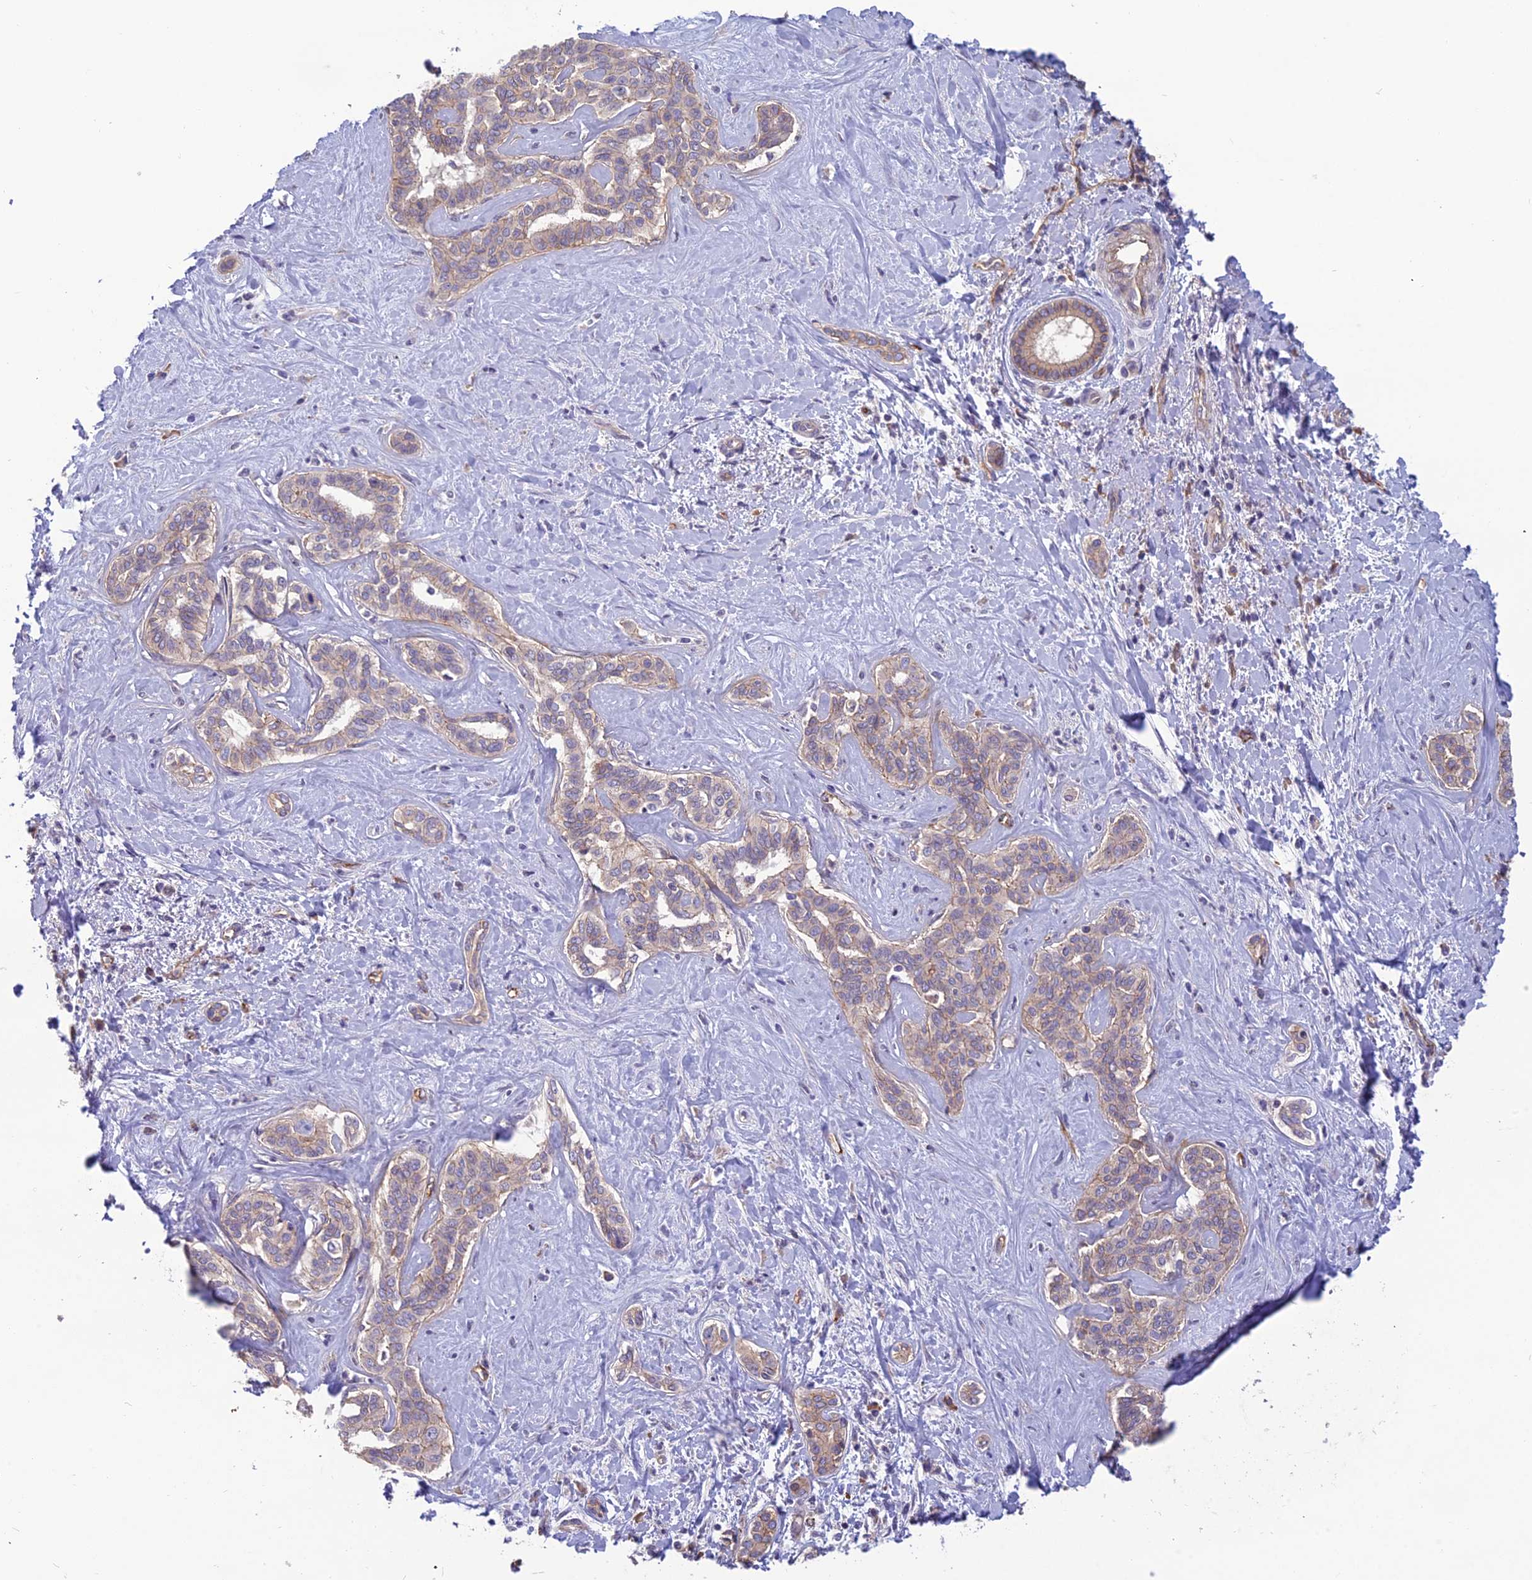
{"staining": {"intensity": "moderate", "quantity": "<25%", "location": "cytoplasmic/membranous"}, "tissue": "liver cancer", "cell_type": "Tumor cells", "image_type": "cancer", "snomed": [{"axis": "morphology", "description": "Cholangiocarcinoma"}, {"axis": "topography", "description": "Liver"}], "caption": "Cholangiocarcinoma (liver) tissue exhibits moderate cytoplasmic/membranous staining in approximately <25% of tumor cells", "gene": "TSPAN15", "patient": {"sex": "female", "age": 77}}